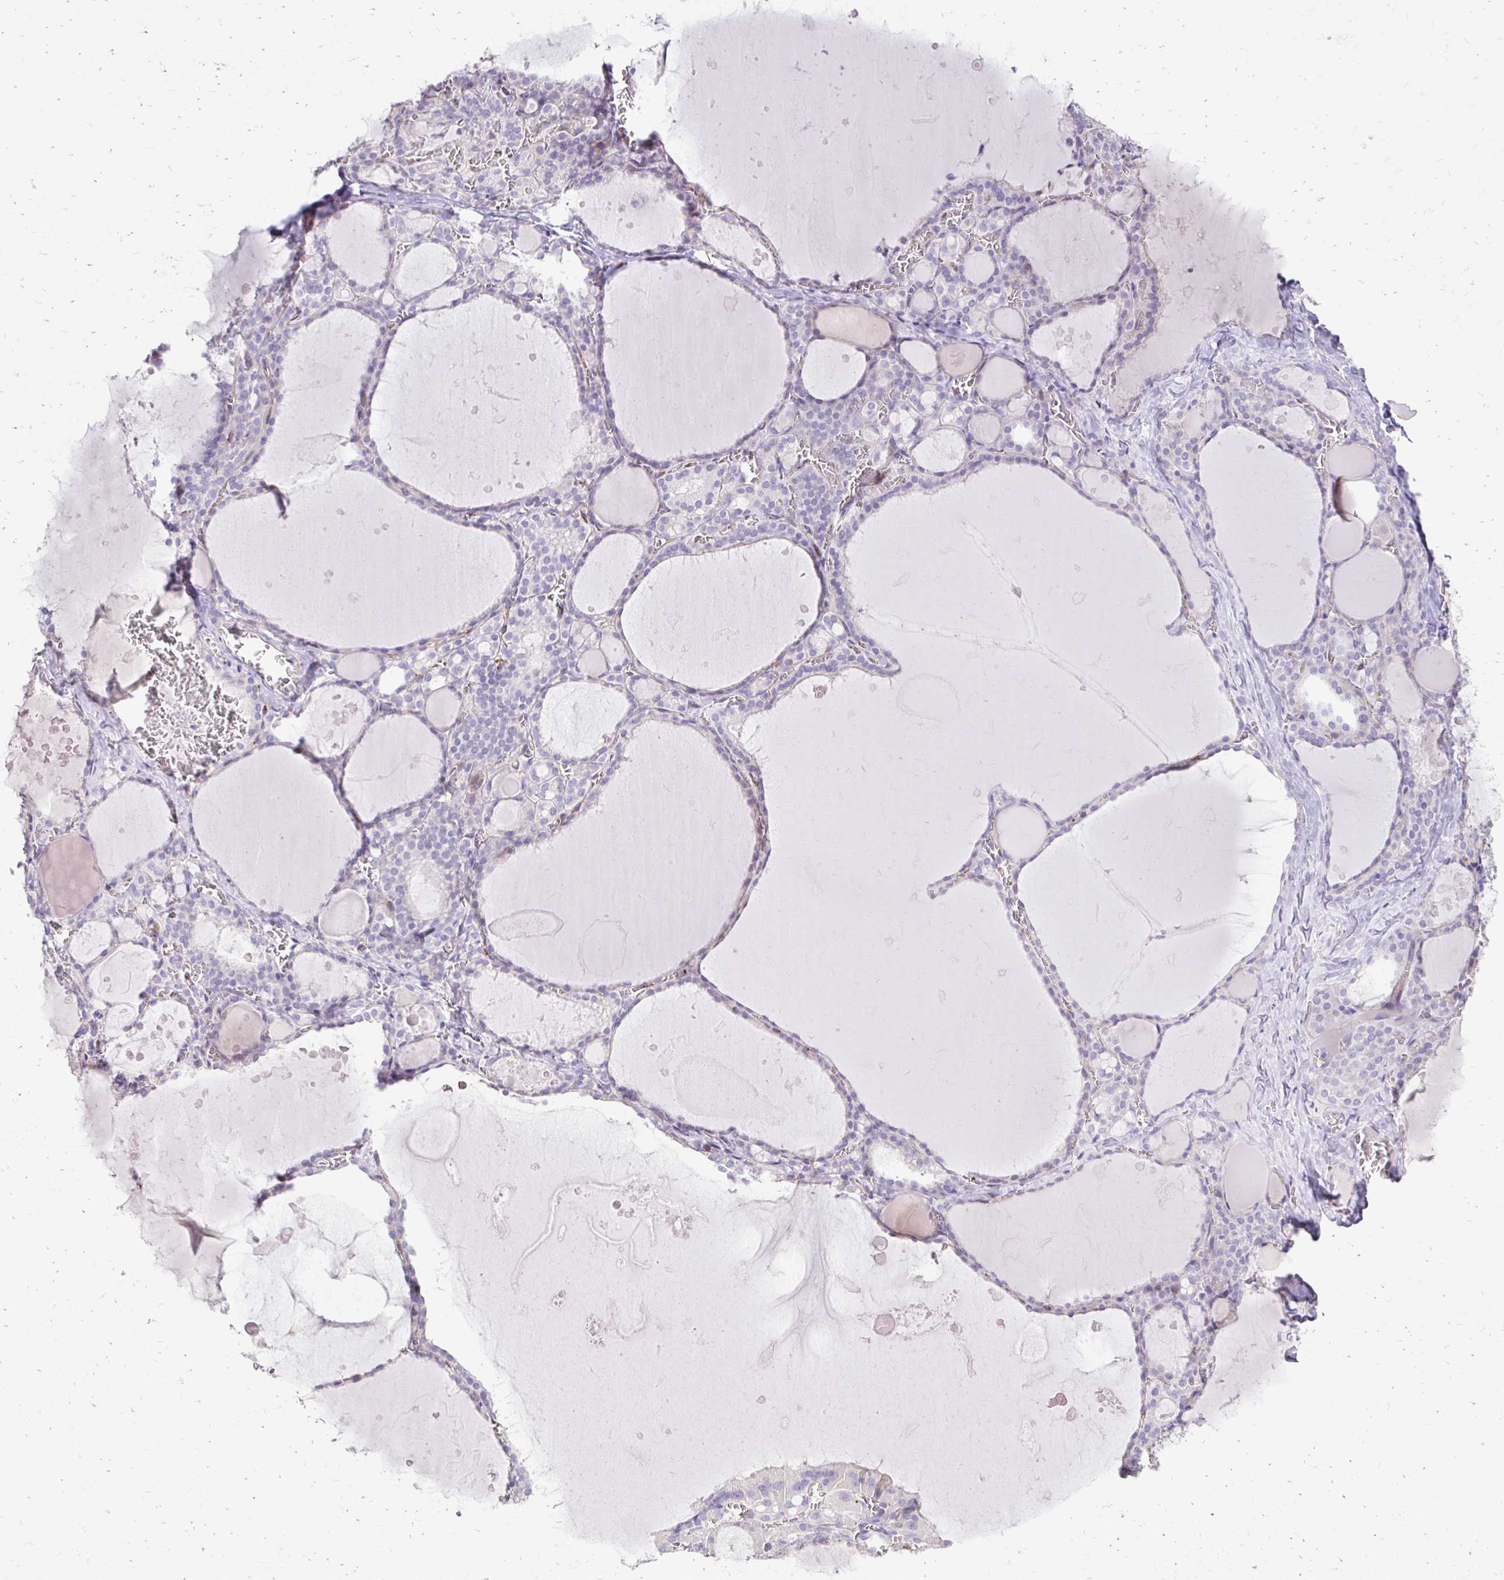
{"staining": {"intensity": "negative", "quantity": "none", "location": "none"}, "tissue": "thyroid gland", "cell_type": "Glandular cells", "image_type": "normal", "snomed": [{"axis": "morphology", "description": "Normal tissue, NOS"}, {"axis": "topography", "description": "Thyroid gland"}], "caption": "Immunohistochemical staining of benign thyroid gland exhibits no significant staining in glandular cells.", "gene": "GAS2", "patient": {"sex": "male", "age": 56}}